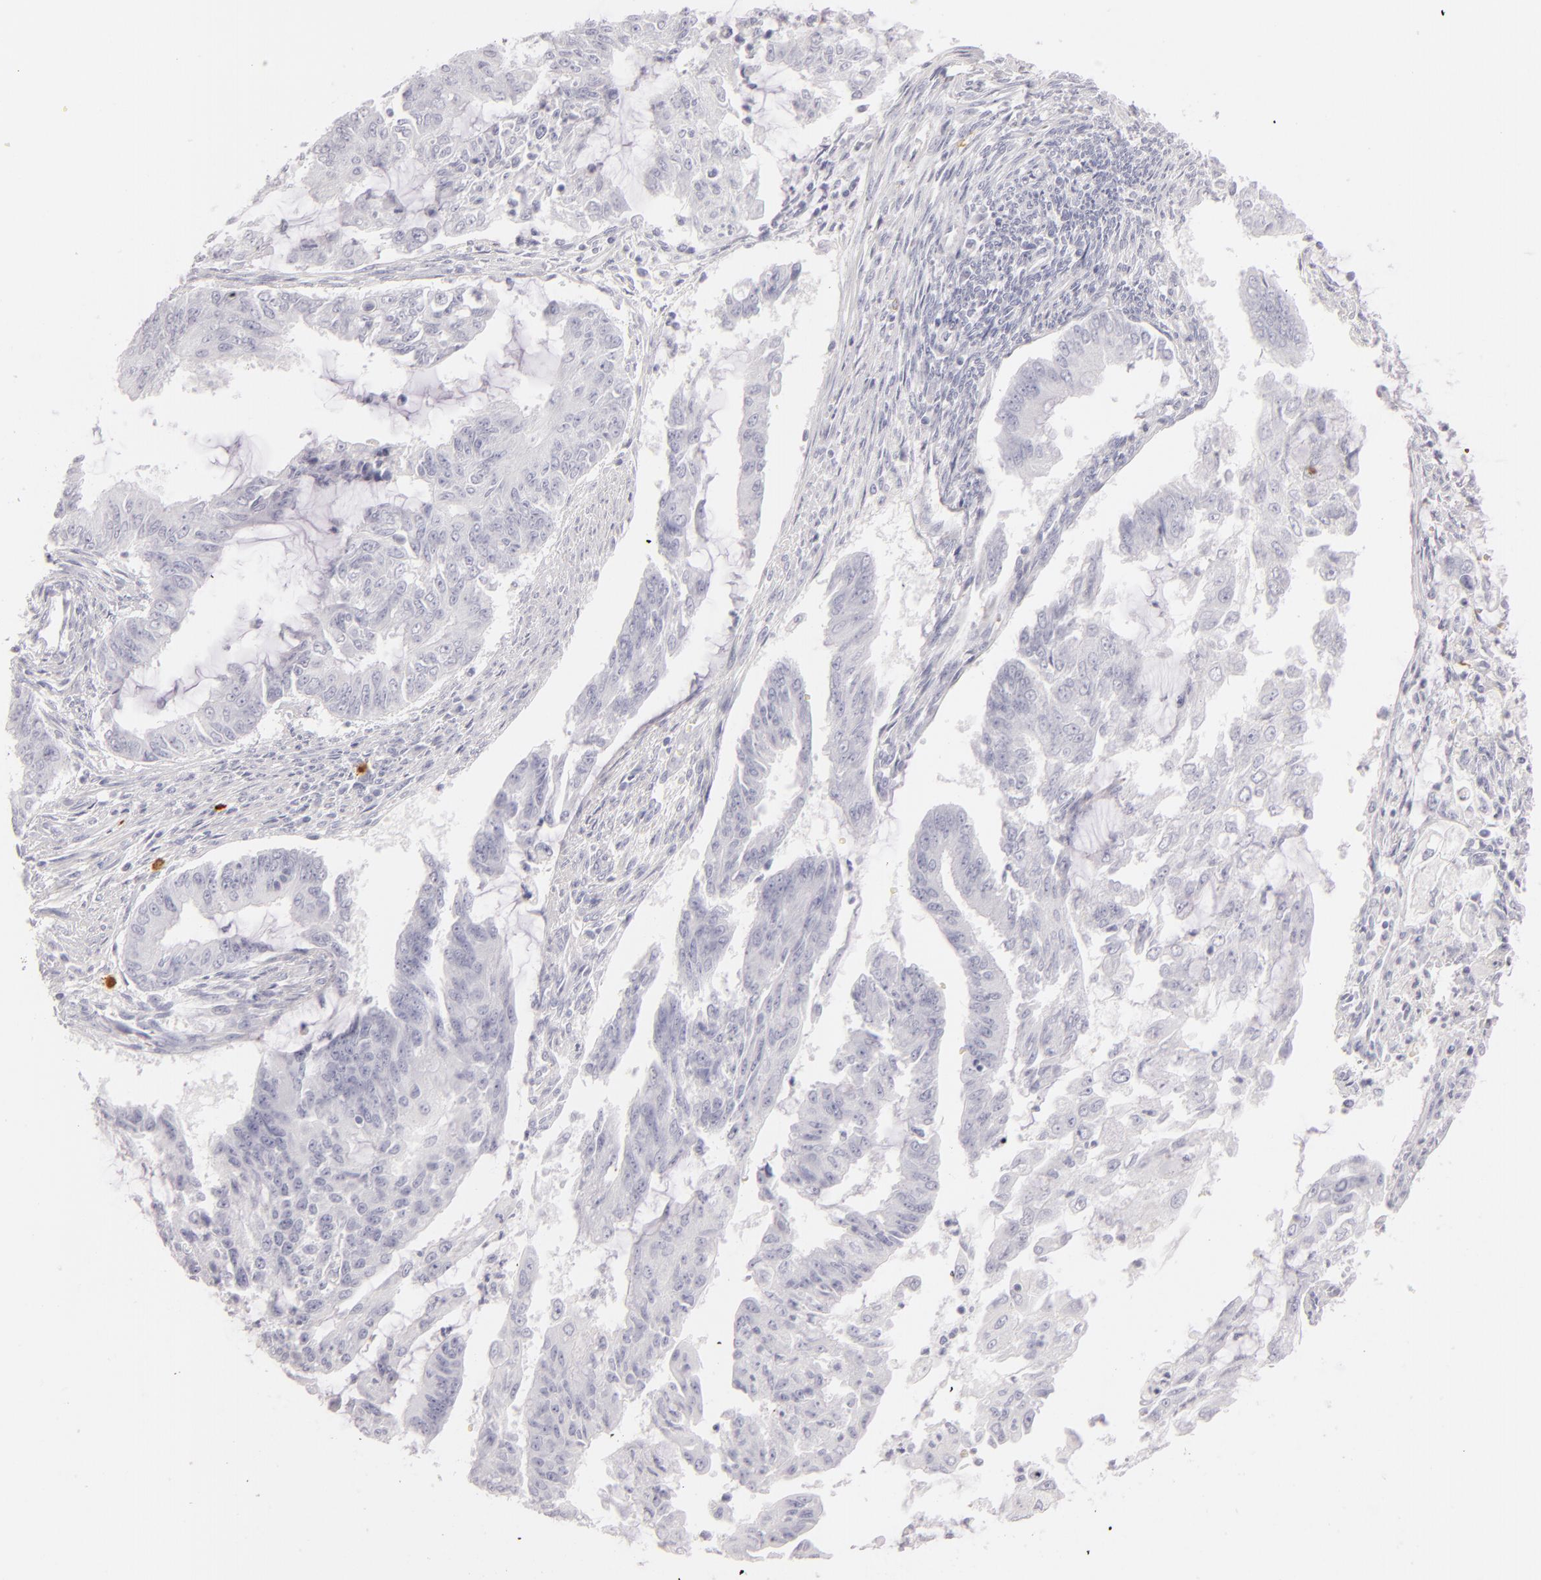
{"staining": {"intensity": "negative", "quantity": "none", "location": "none"}, "tissue": "endometrial cancer", "cell_type": "Tumor cells", "image_type": "cancer", "snomed": [{"axis": "morphology", "description": "Adenocarcinoma, NOS"}, {"axis": "topography", "description": "Endometrium"}], "caption": "This histopathology image is of endometrial adenocarcinoma stained with immunohistochemistry (IHC) to label a protein in brown with the nuclei are counter-stained blue. There is no positivity in tumor cells.", "gene": "TPSD1", "patient": {"sex": "female", "age": 75}}